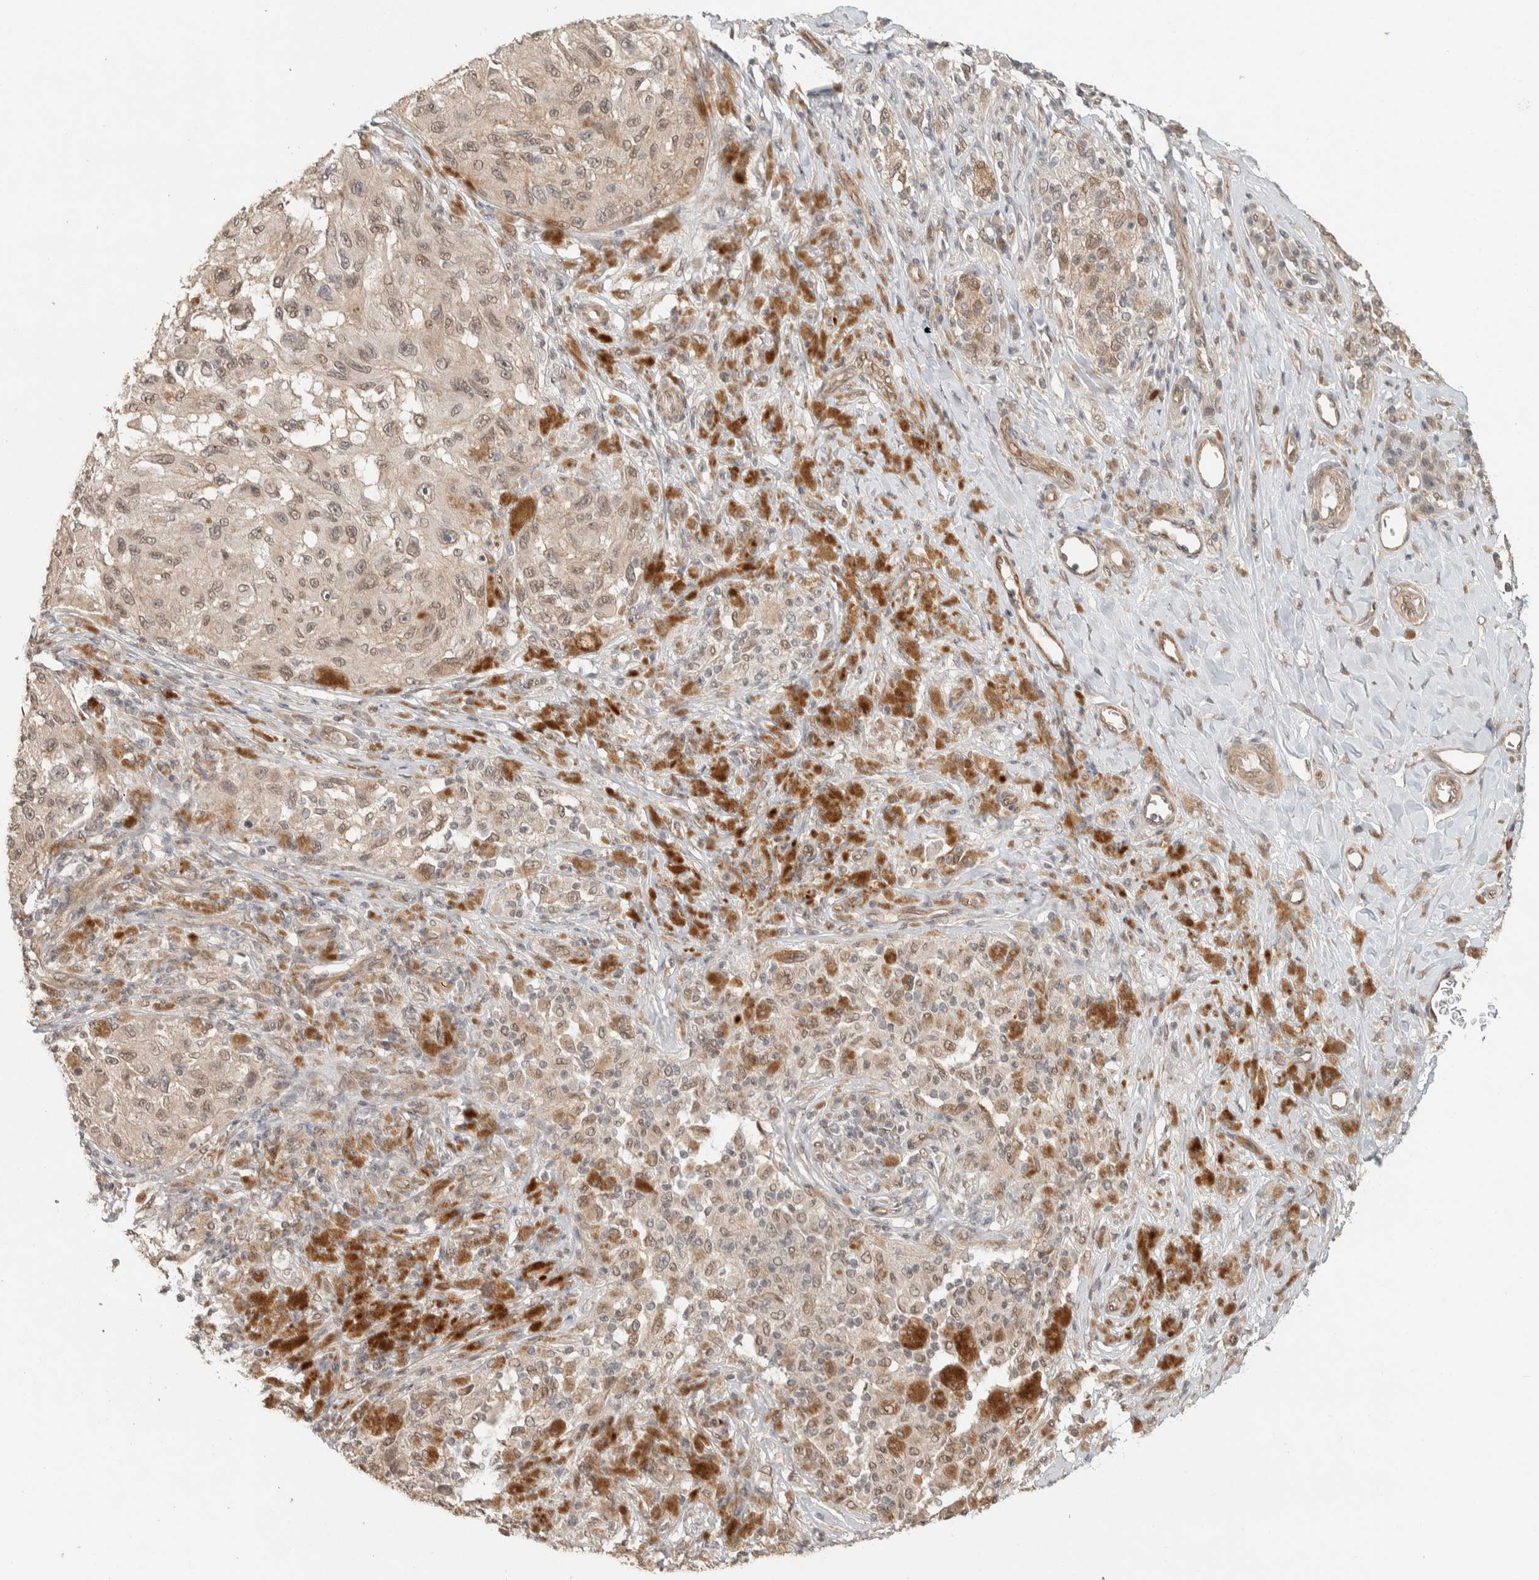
{"staining": {"intensity": "weak", "quantity": ">75%", "location": "nuclear"}, "tissue": "melanoma", "cell_type": "Tumor cells", "image_type": "cancer", "snomed": [{"axis": "morphology", "description": "Malignant melanoma, NOS"}, {"axis": "topography", "description": "Skin"}], "caption": "The micrograph displays staining of malignant melanoma, revealing weak nuclear protein staining (brown color) within tumor cells. The staining was performed using DAB (3,3'-diaminobenzidine), with brown indicating positive protein expression. Nuclei are stained blue with hematoxylin.", "gene": "ZBTB2", "patient": {"sex": "female", "age": 73}}